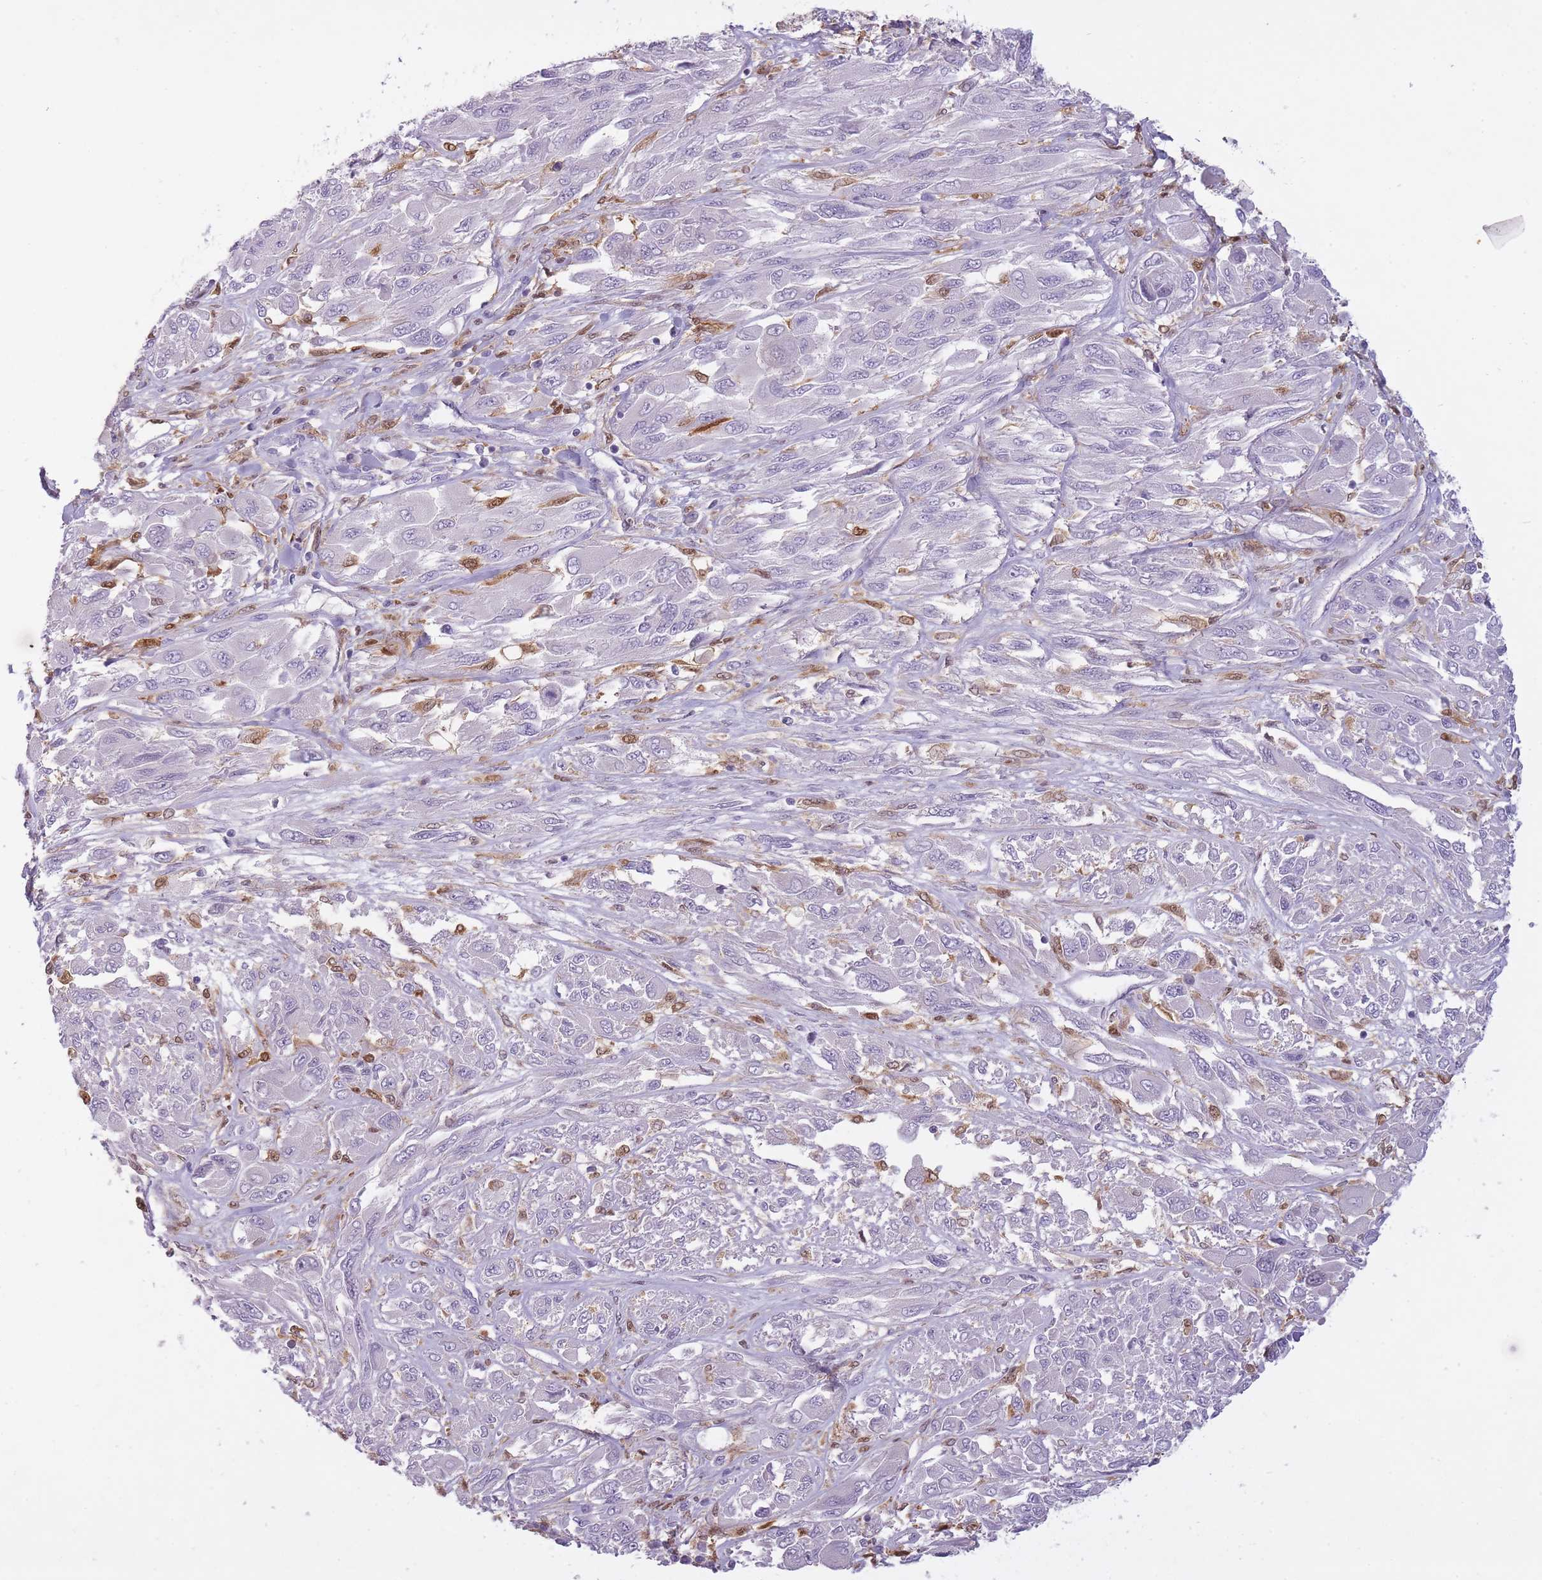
{"staining": {"intensity": "negative", "quantity": "none", "location": "none"}, "tissue": "melanoma", "cell_type": "Tumor cells", "image_type": "cancer", "snomed": [{"axis": "morphology", "description": "Malignant melanoma, NOS"}, {"axis": "topography", "description": "Skin"}], "caption": "The photomicrograph displays no staining of tumor cells in melanoma.", "gene": "LGALS9", "patient": {"sex": "female", "age": 91}}